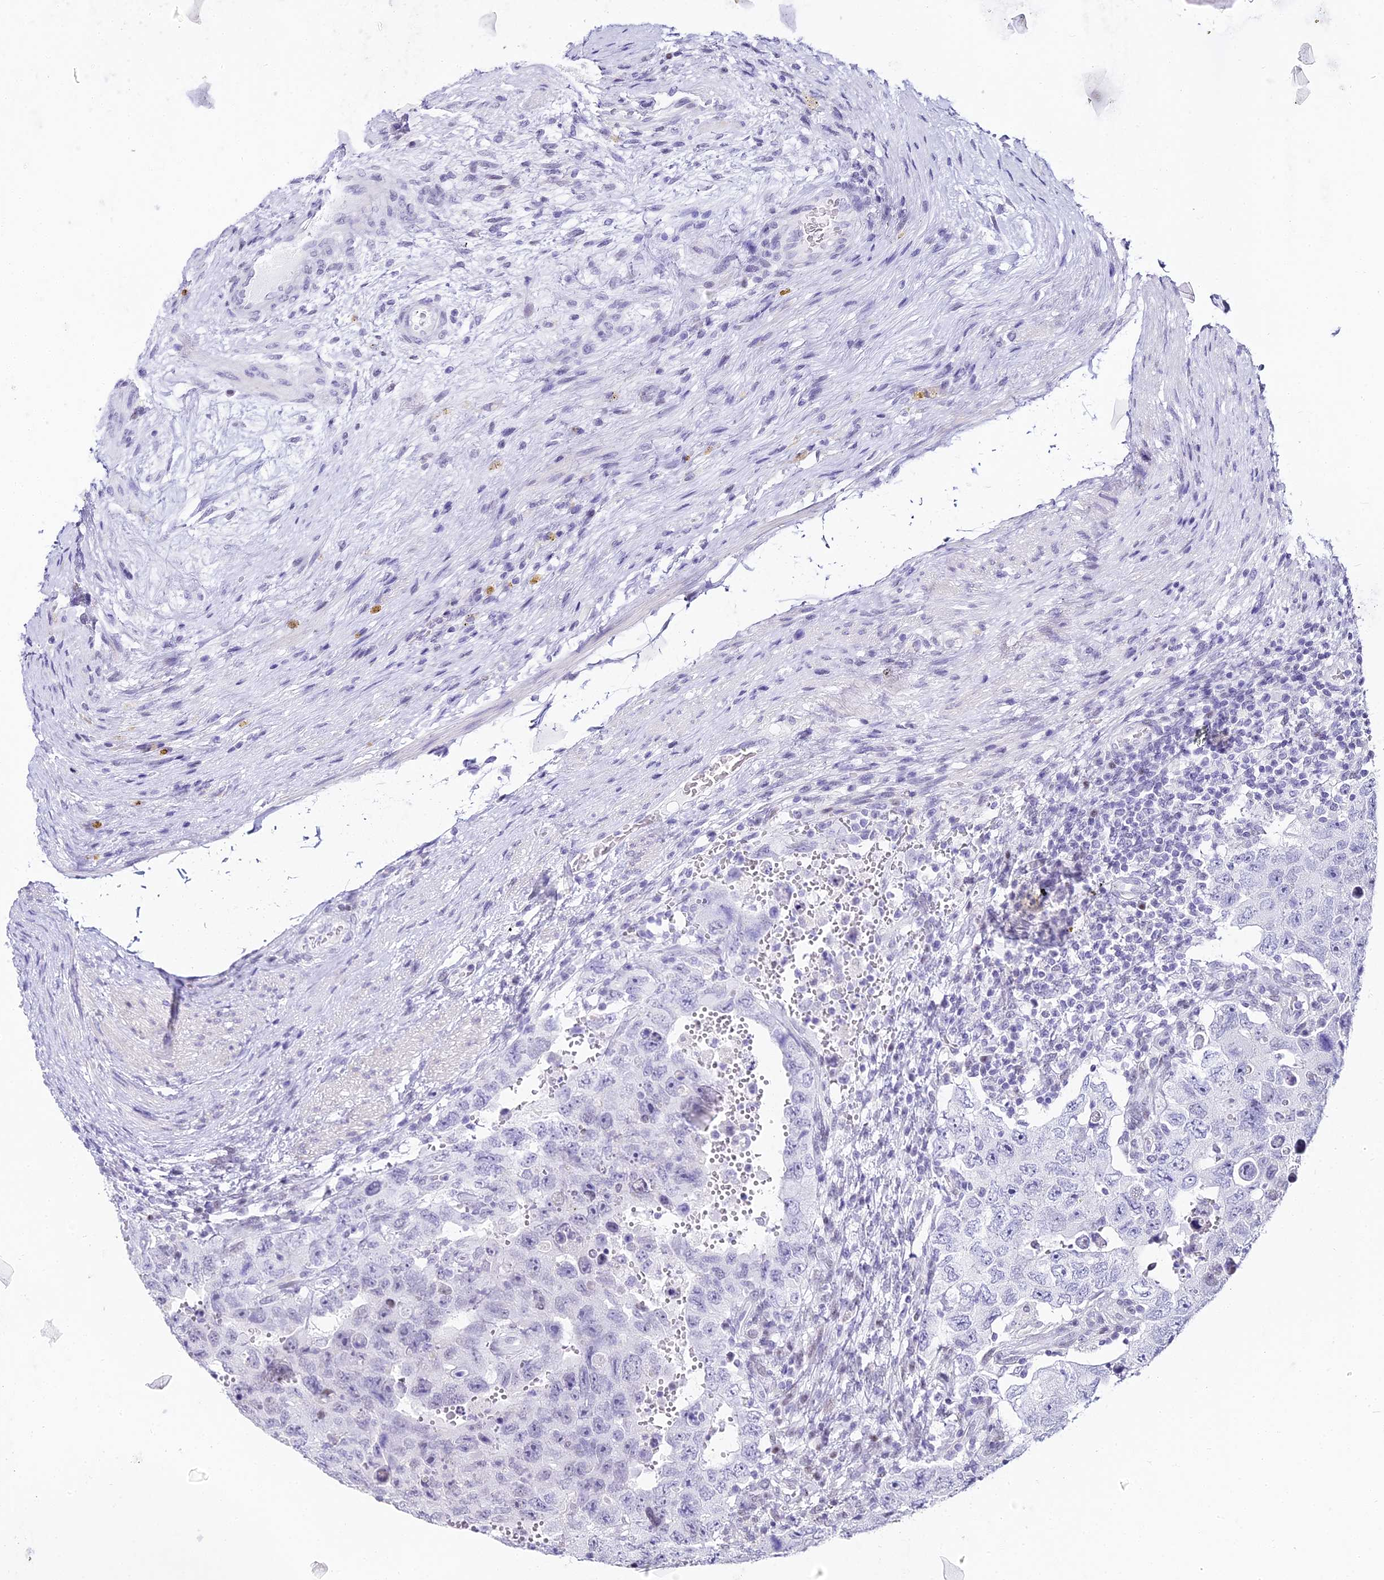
{"staining": {"intensity": "negative", "quantity": "none", "location": "none"}, "tissue": "testis cancer", "cell_type": "Tumor cells", "image_type": "cancer", "snomed": [{"axis": "morphology", "description": "Carcinoma, Embryonal, NOS"}, {"axis": "topography", "description": "Testis"}], "caption": "High power microscopy micrograph of an IHC micrograph of embryonal carcinoma (testis), revealing no significant staining in tumor cells.", "gene": "ABHD14A-ACY1", "patient": {"sex": "male", "age": 26}}